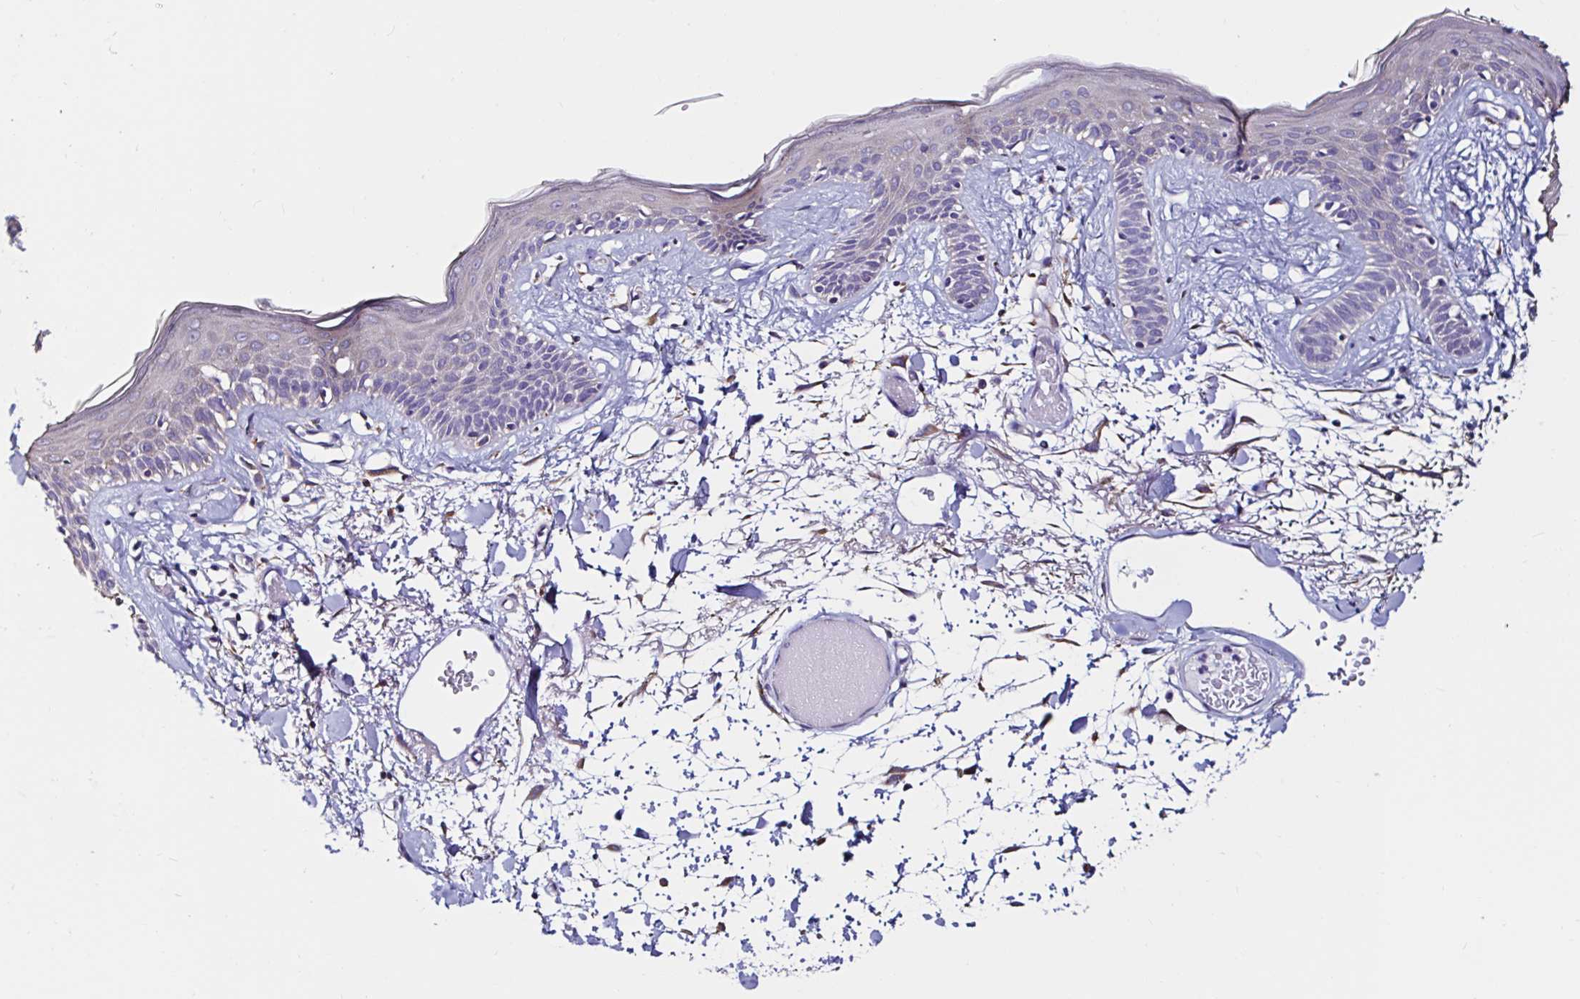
{"staining": {"intensity": "negative", "quantity": "none", "location": "none"}, "tissue": "skin", "cell_type": "Fibroblasts", "image_type": "normal", "snomed": [{"axis": "morphology", "description": "Normal tissue, NOS"}, {"axis": "topography", "description": "Skin"}], "caption": "IHC photomicrograph of unremarkable skin: skin stained with DAB (3,3'-diaminobenzidine) displays no significant protein staining in fibroblasts. (Stains: DAB immunohistochemistry (IHC) with hematoxylin counter stain, Microscopy: brightfield microscopy at high magnification).", "gene": "MSR1", "patient": {"sex": "male", "age": 79}}